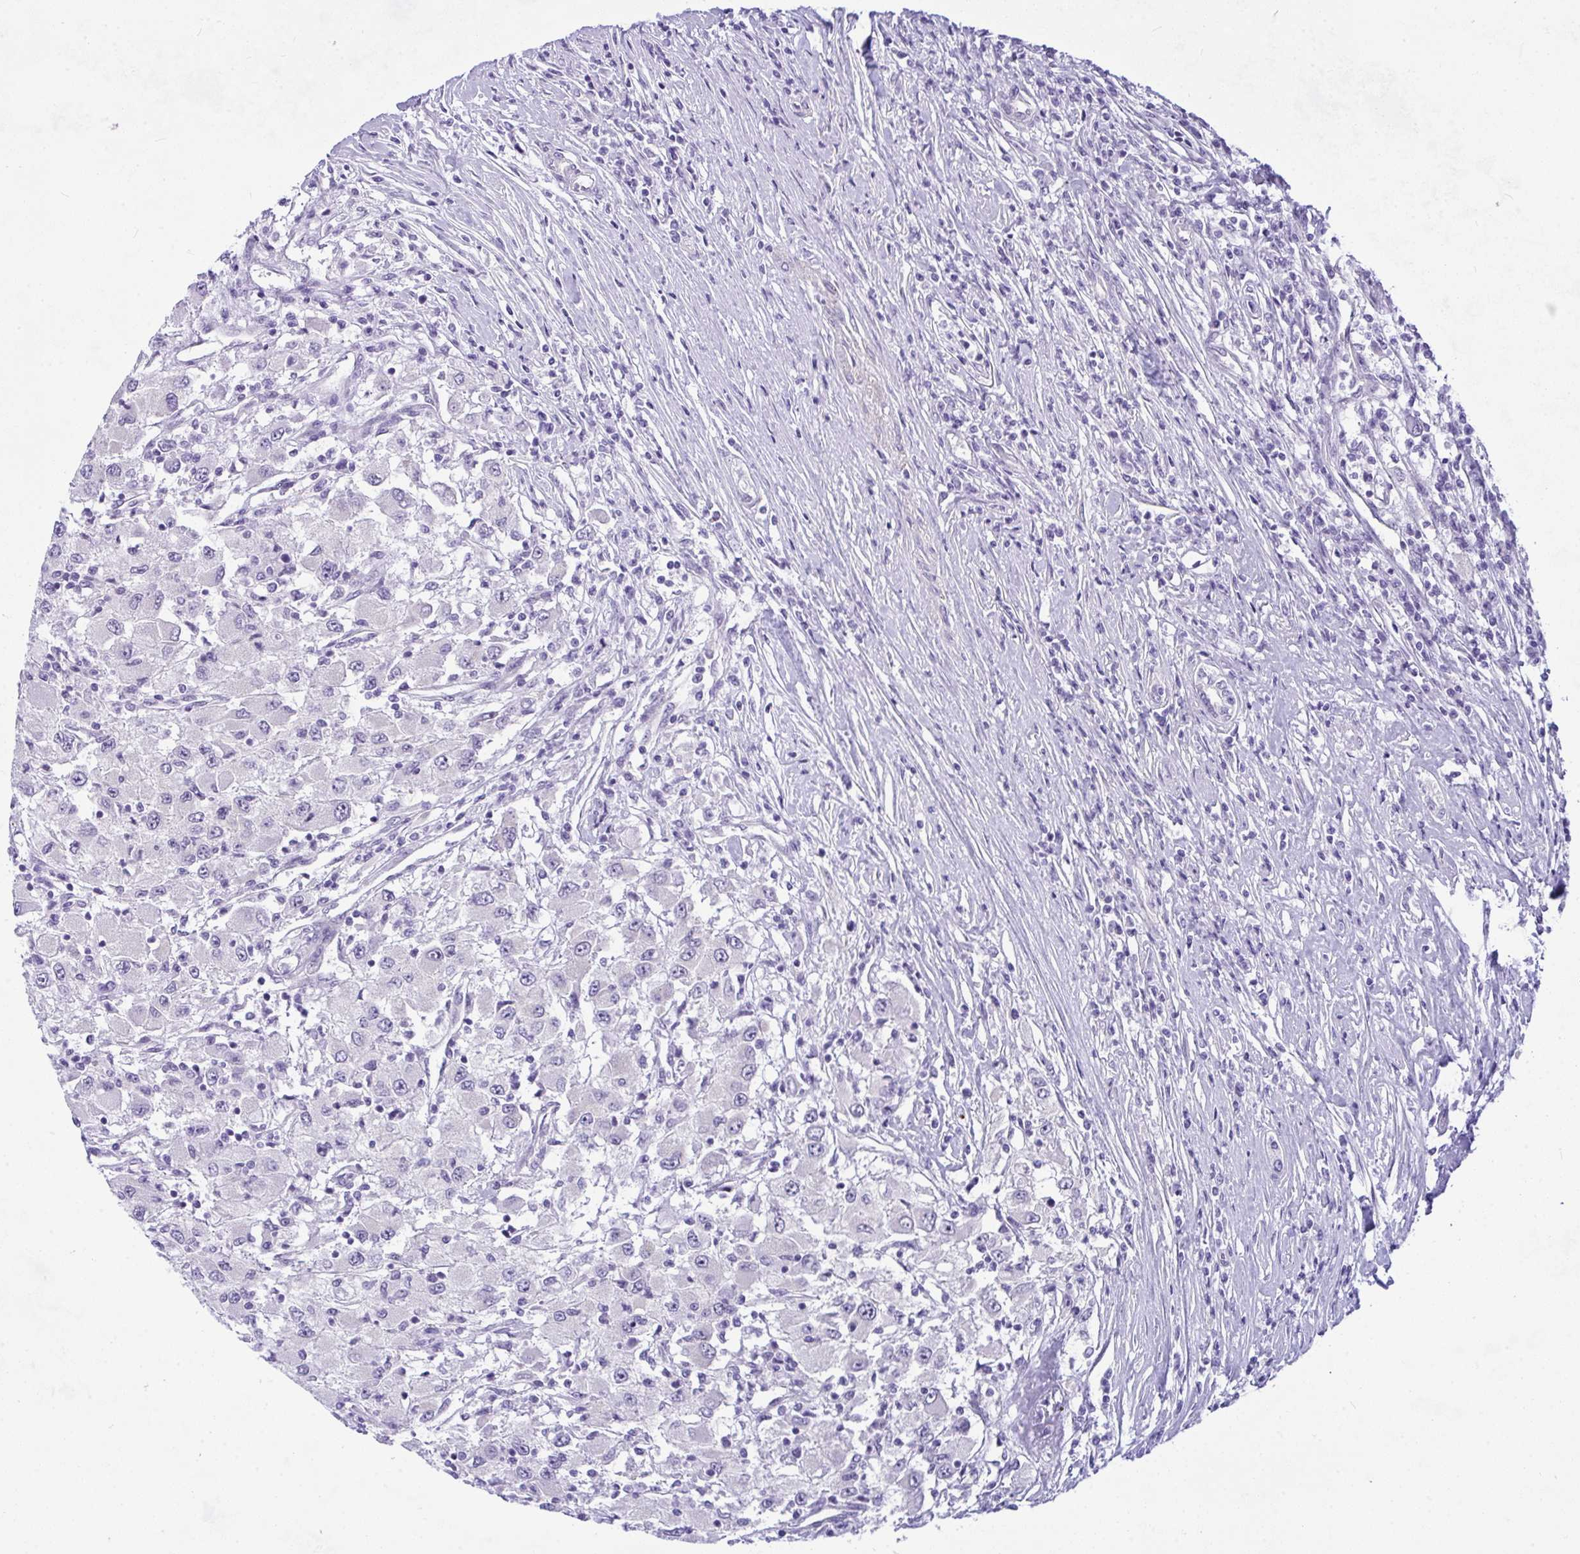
{"staining": {"intensity": "negative", "quantity": "none", "location": "none"}, "tissue": "renal cancer", "cell_type": "Tumor cells", "image_type": "cancer", "snomed": [{"axis": "morphology", "description": "Adenocarcinoma, NOS"}, {"axis": "topography", "description": "Kidney"}], "caption": "Immunohistochemical staining of renal cancer (adenocarcinoma) reveals no significant staining in tumor cells.", "gene": "NFXL1", "patient": {"sex": "female", "age": 67}}